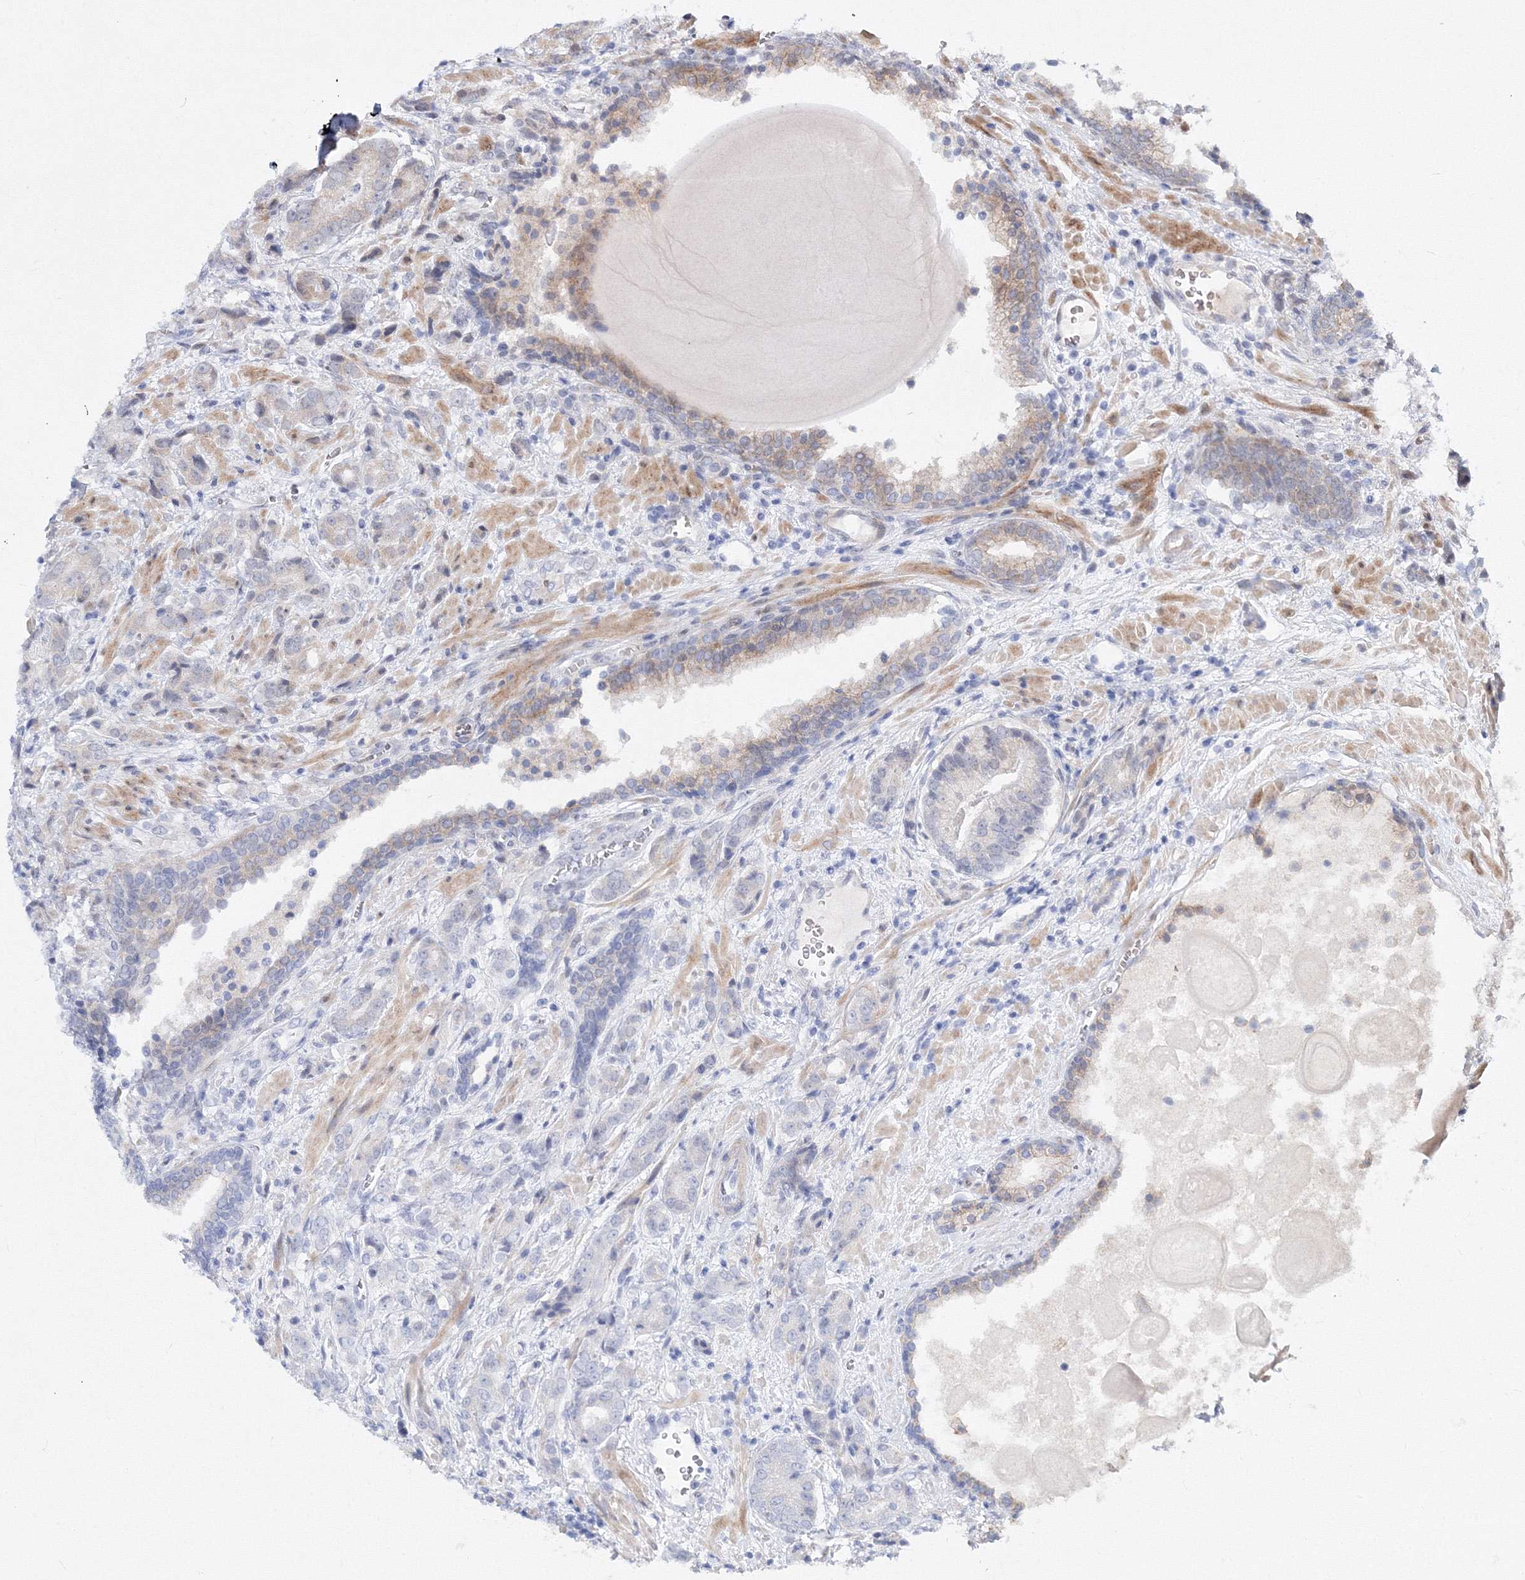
{"staining": {"intensity": "negative", "quantity": "none", "location": "none"}, "tissue": "prostate cancer", "cell_type": "Tumor cells", "image_type": "cancer", "snomed": [{"axis": "morphology", "description": "Adenocarcinoma, High grade"}, {"axis": "topography", "description": "Prostate"}], "caption": "Tumor cells show no significant protein staining in prostate cancer (adenocarcinoma (high-grade)).", "gene": "C11orf52", "patient": {"sex": "male", "age": 57}}